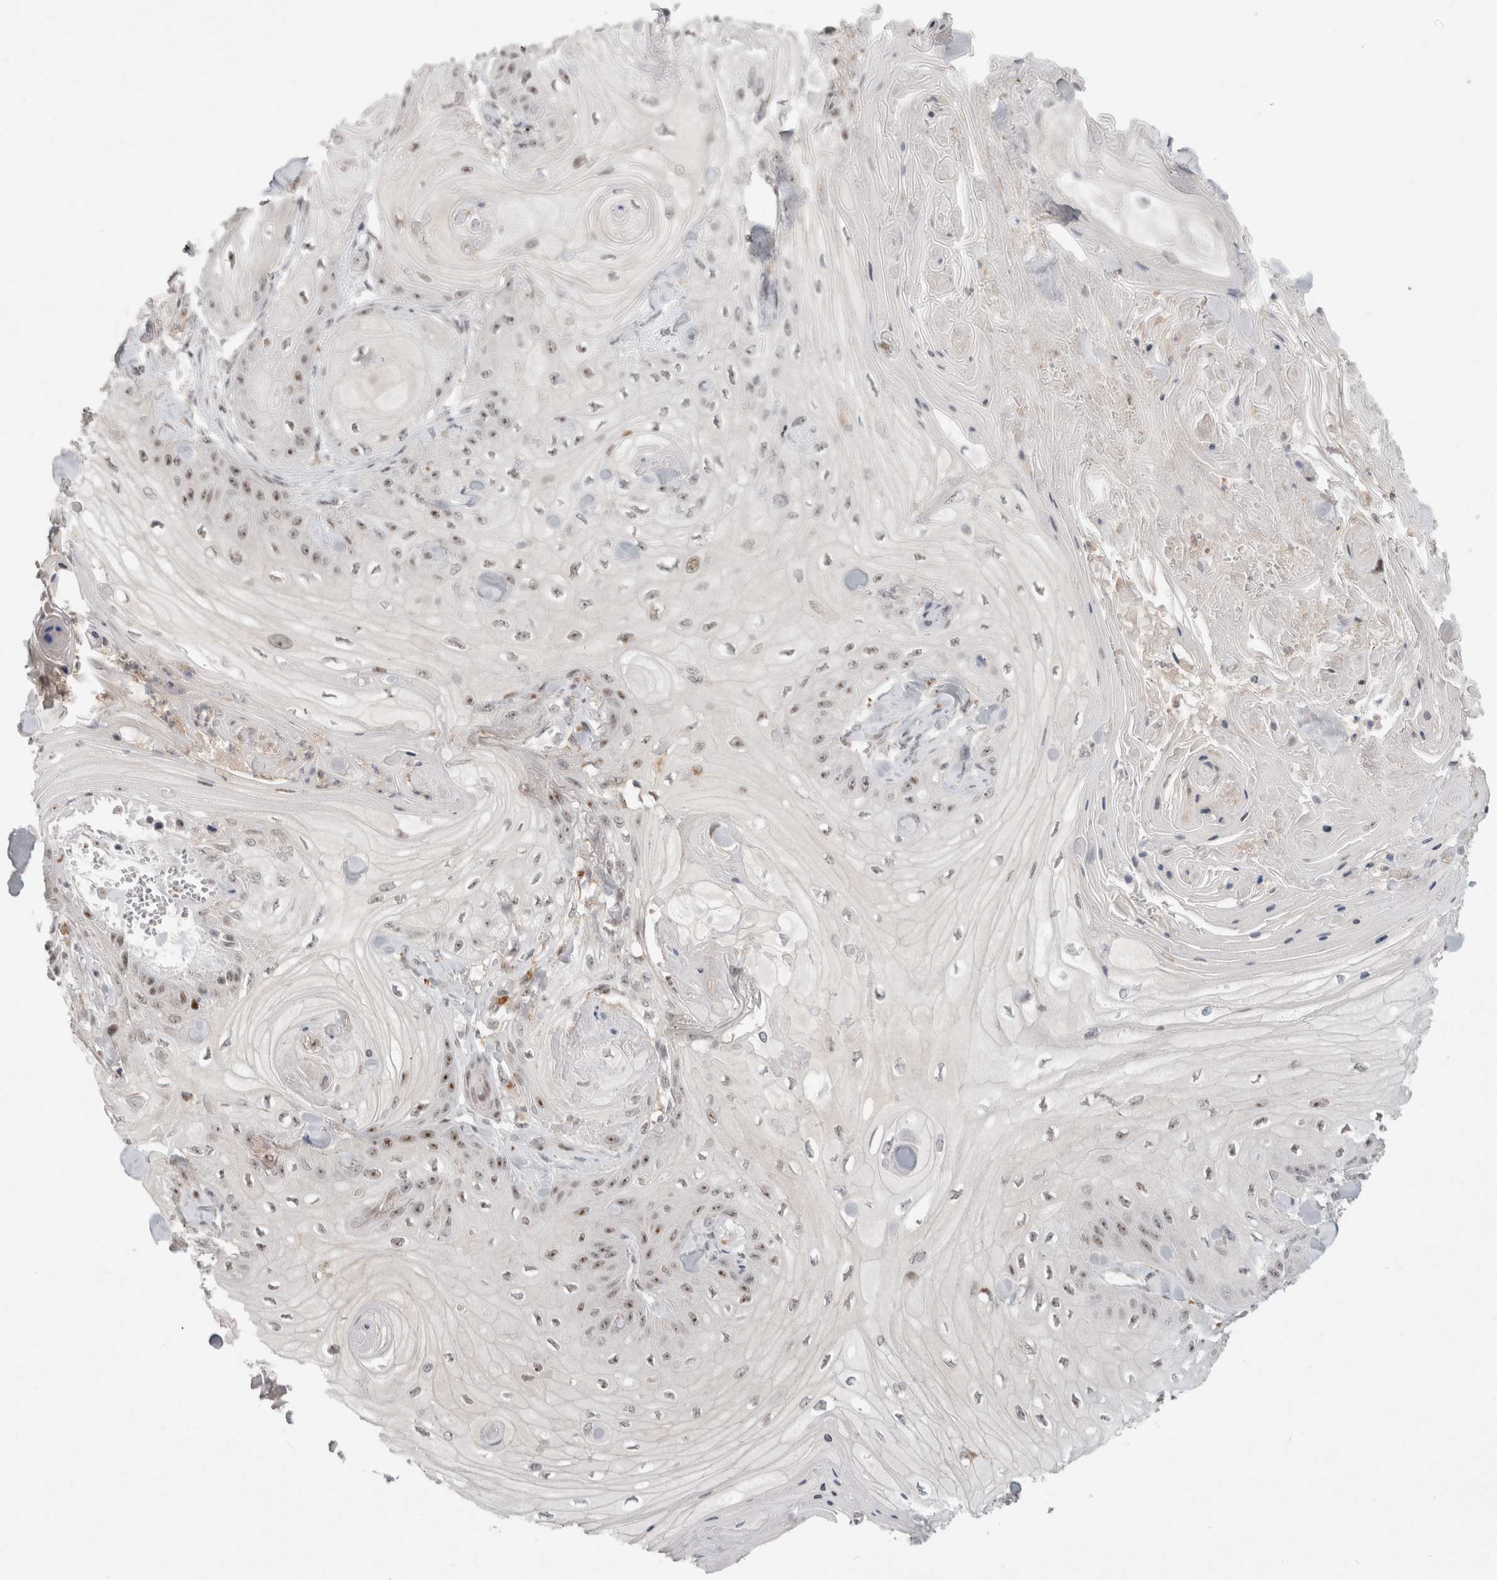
{"staining": {"intensity": "moderate", "quantity": "25%-75%", "location": "nuclear"}, "tissue": "skin cancer", "cell_type": "Tumor cells", "image_type": "cancer", "snomed": [{"axis": "morphology", "description": "Squamous cell carcinoma, NOS"}, {"axis": "topography", "description": "Skin"}], "caption": "Moderate nuclear expression for a protein is appreciated in approximately 25%-75% of tumor cells of squamous cell carcinoma (skin) using IHC.", "gene": "SENP6", "patient": {"sex": "male", "age": 74}}